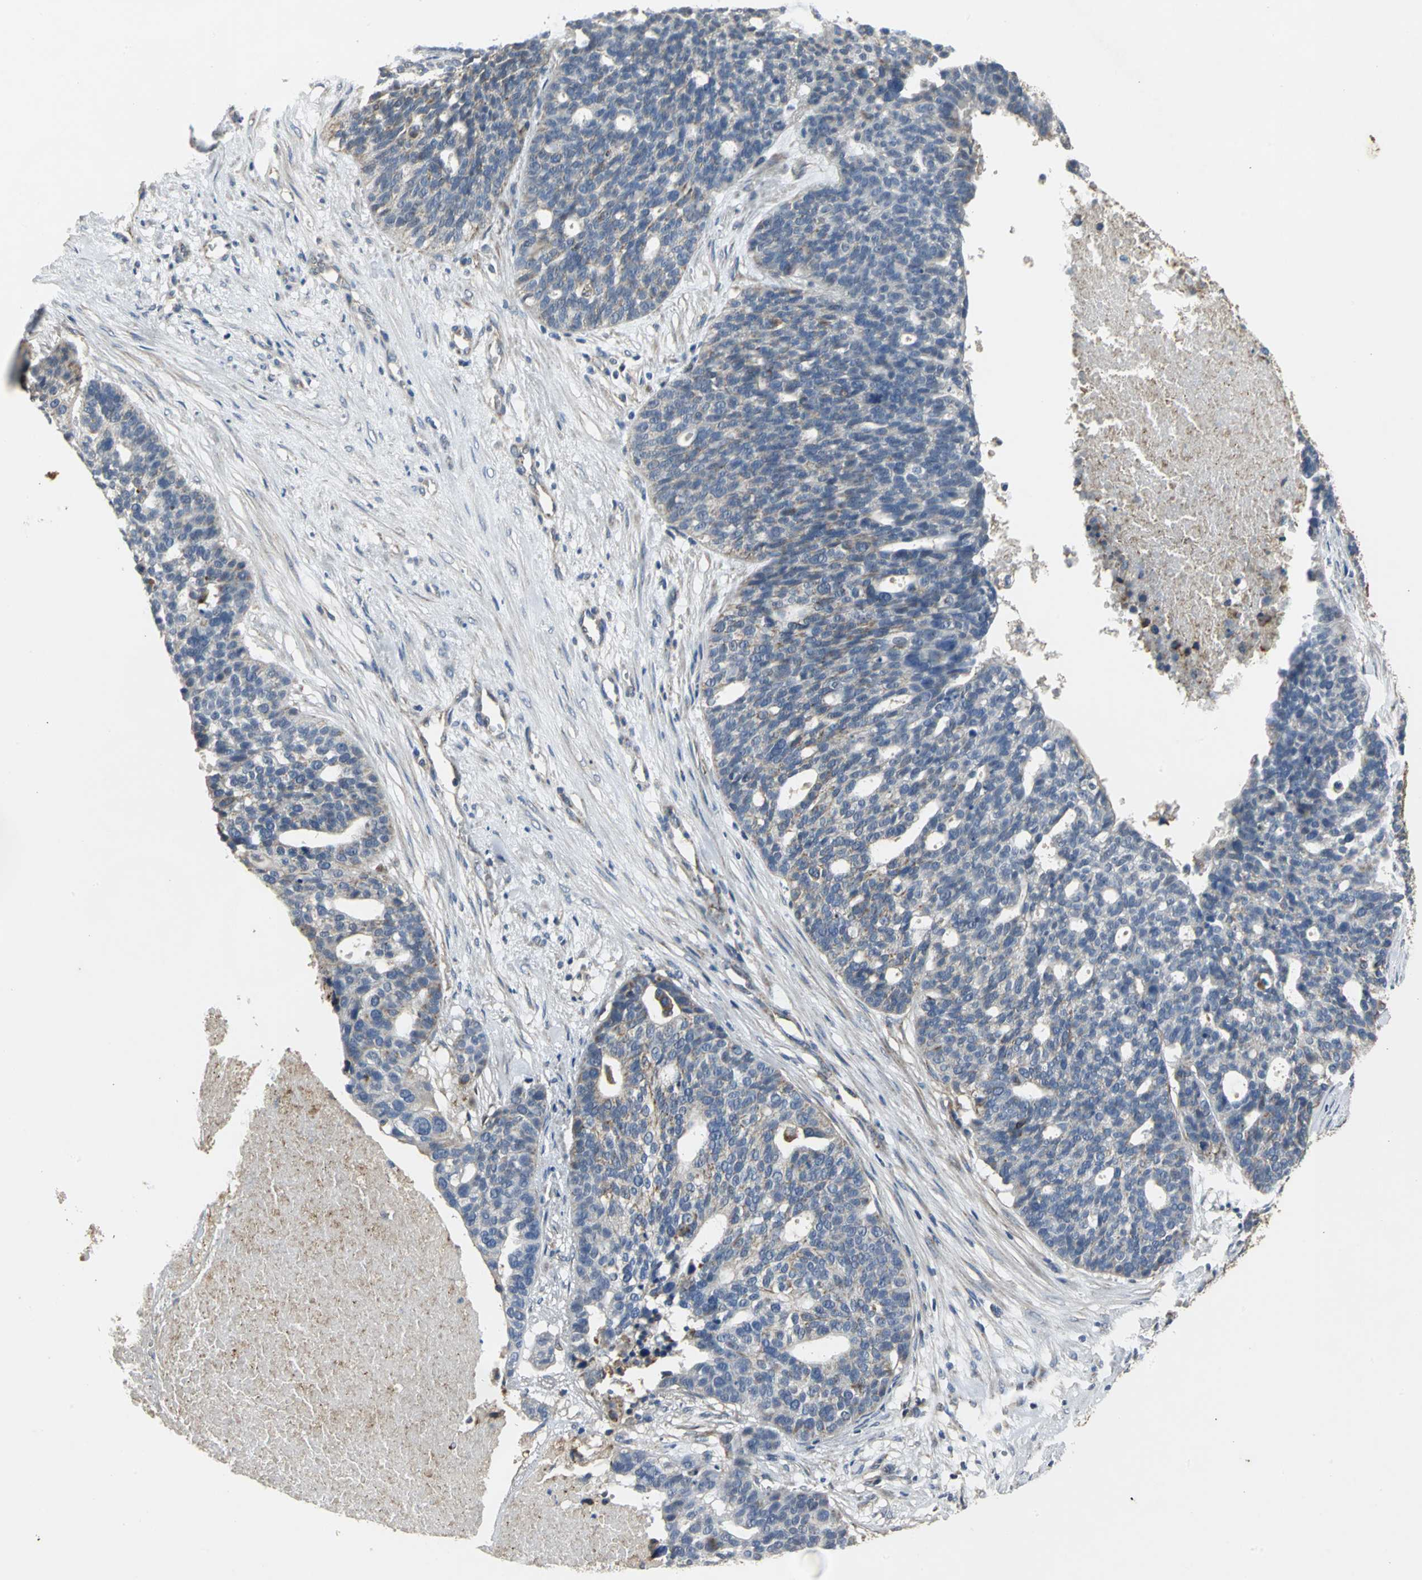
{"staining": {"intensity": "weak", "quantity": ">75%", "location": "cytoplasmic/membranous"}, "tissue": "ovarian cancer", "cell_type": "Tumor cells", "image_type": "cancer", "snomed": [{"axis": "morphology", "description": "Cystadenocarcinoma, serous, NOS"}, {"axis": "topography", "description": "Ovary"}], "caption": "Approximately >75% of tumor cells in ovarian serous cystadenocarcinoma demonstrate weak cytoplasmic/membranous protein staining as visualized by brown immunohistochemical staining.", "gene": "NDUFB5", "patient": {"sex": "female", "age": 59}}